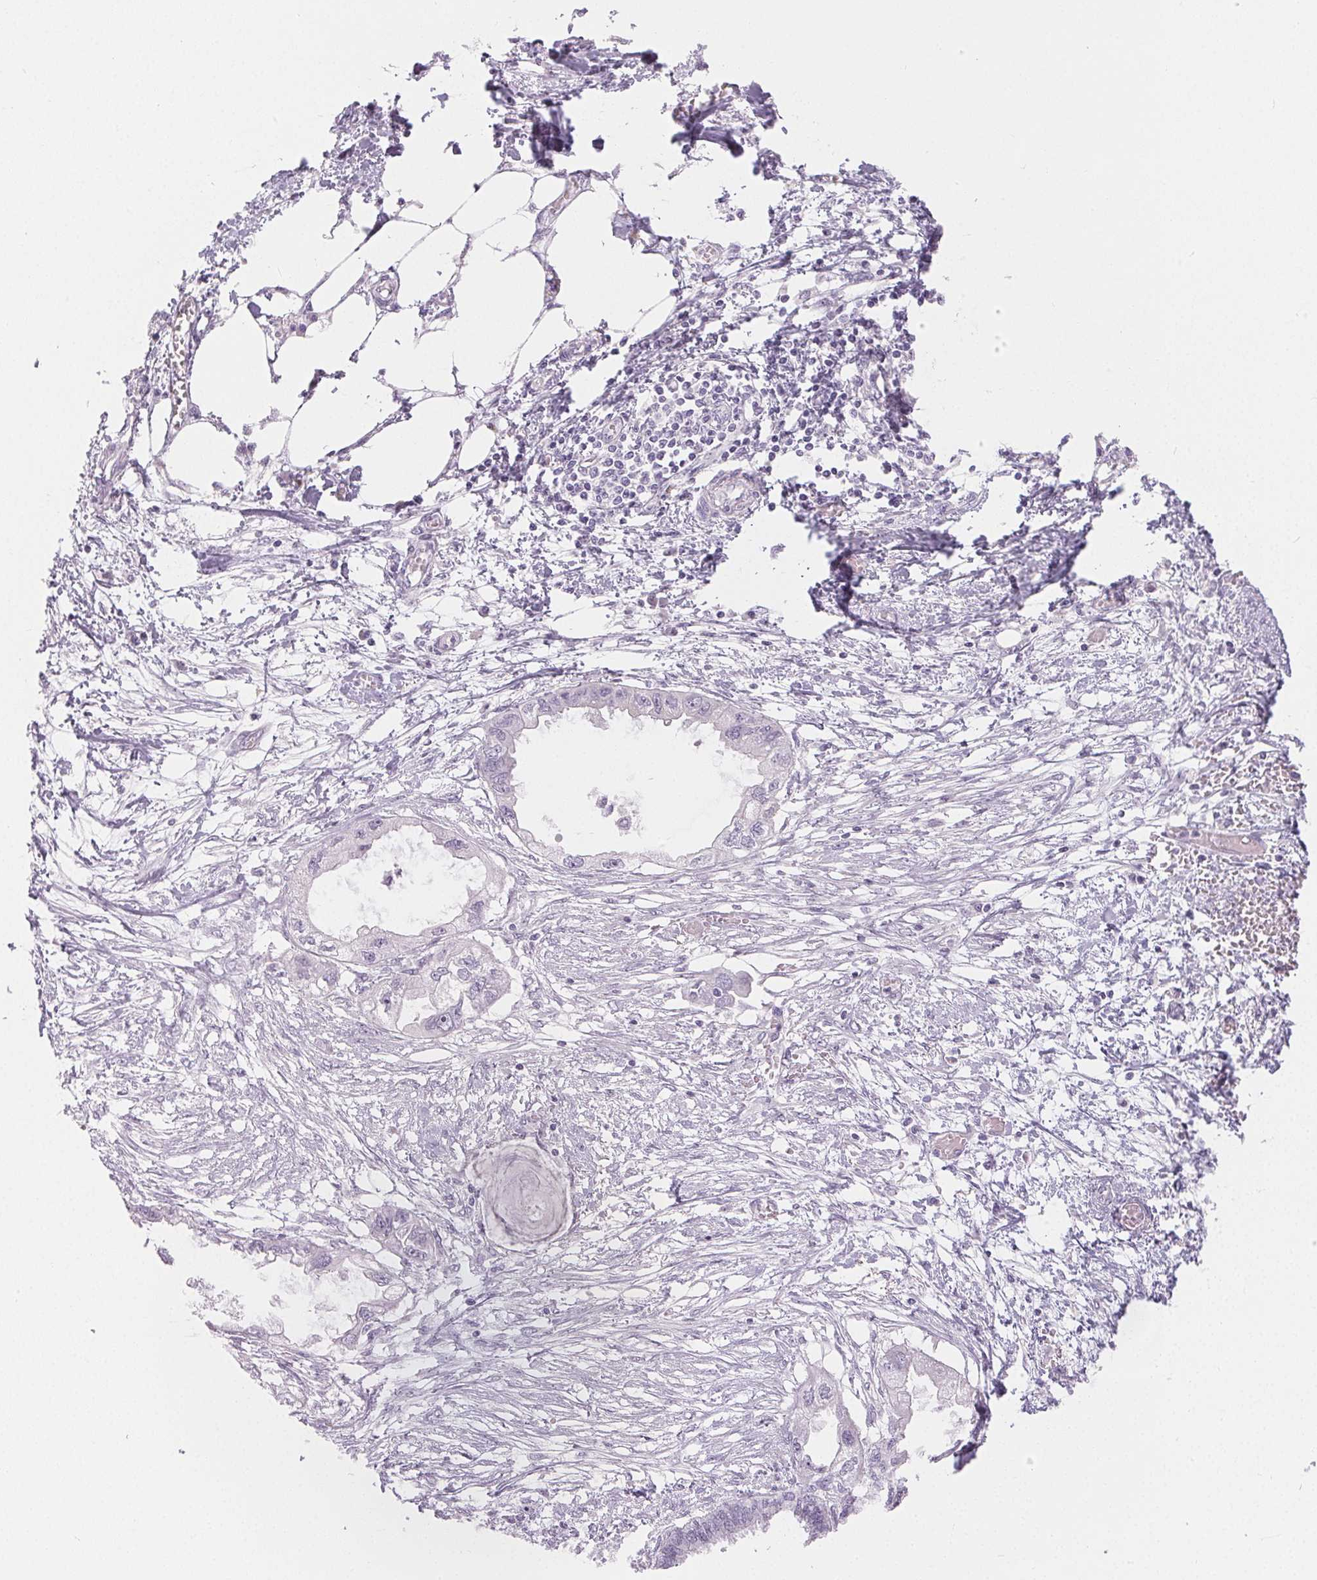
{"staining": {"intensity": "negative", "quantity": "none", "location": "none"}, "tissue": "endometrial cancer", "cell_type": "Tumor cells", "image_type": "cancer", "snomed": [{"axis": "morphology", "description": "Adenocarcinoma, NOS"}, {"axis": "morphology", "description": "Adenocarcinoma, metastatic, NOS"}, {"axis": "topography", "description": "Adipose tissue"}, {"axis": "topography", "description": "Endometrium"}], "caption": "Immunohistochemistry (IHC) photomicrograph of endometrial cancer (metastatic adenocarcinoma) stained for a protein (brown), which displays no staining in tumor cells.", "gene": "SFTPD", "patient": {"sex": "female", "age": 67}}